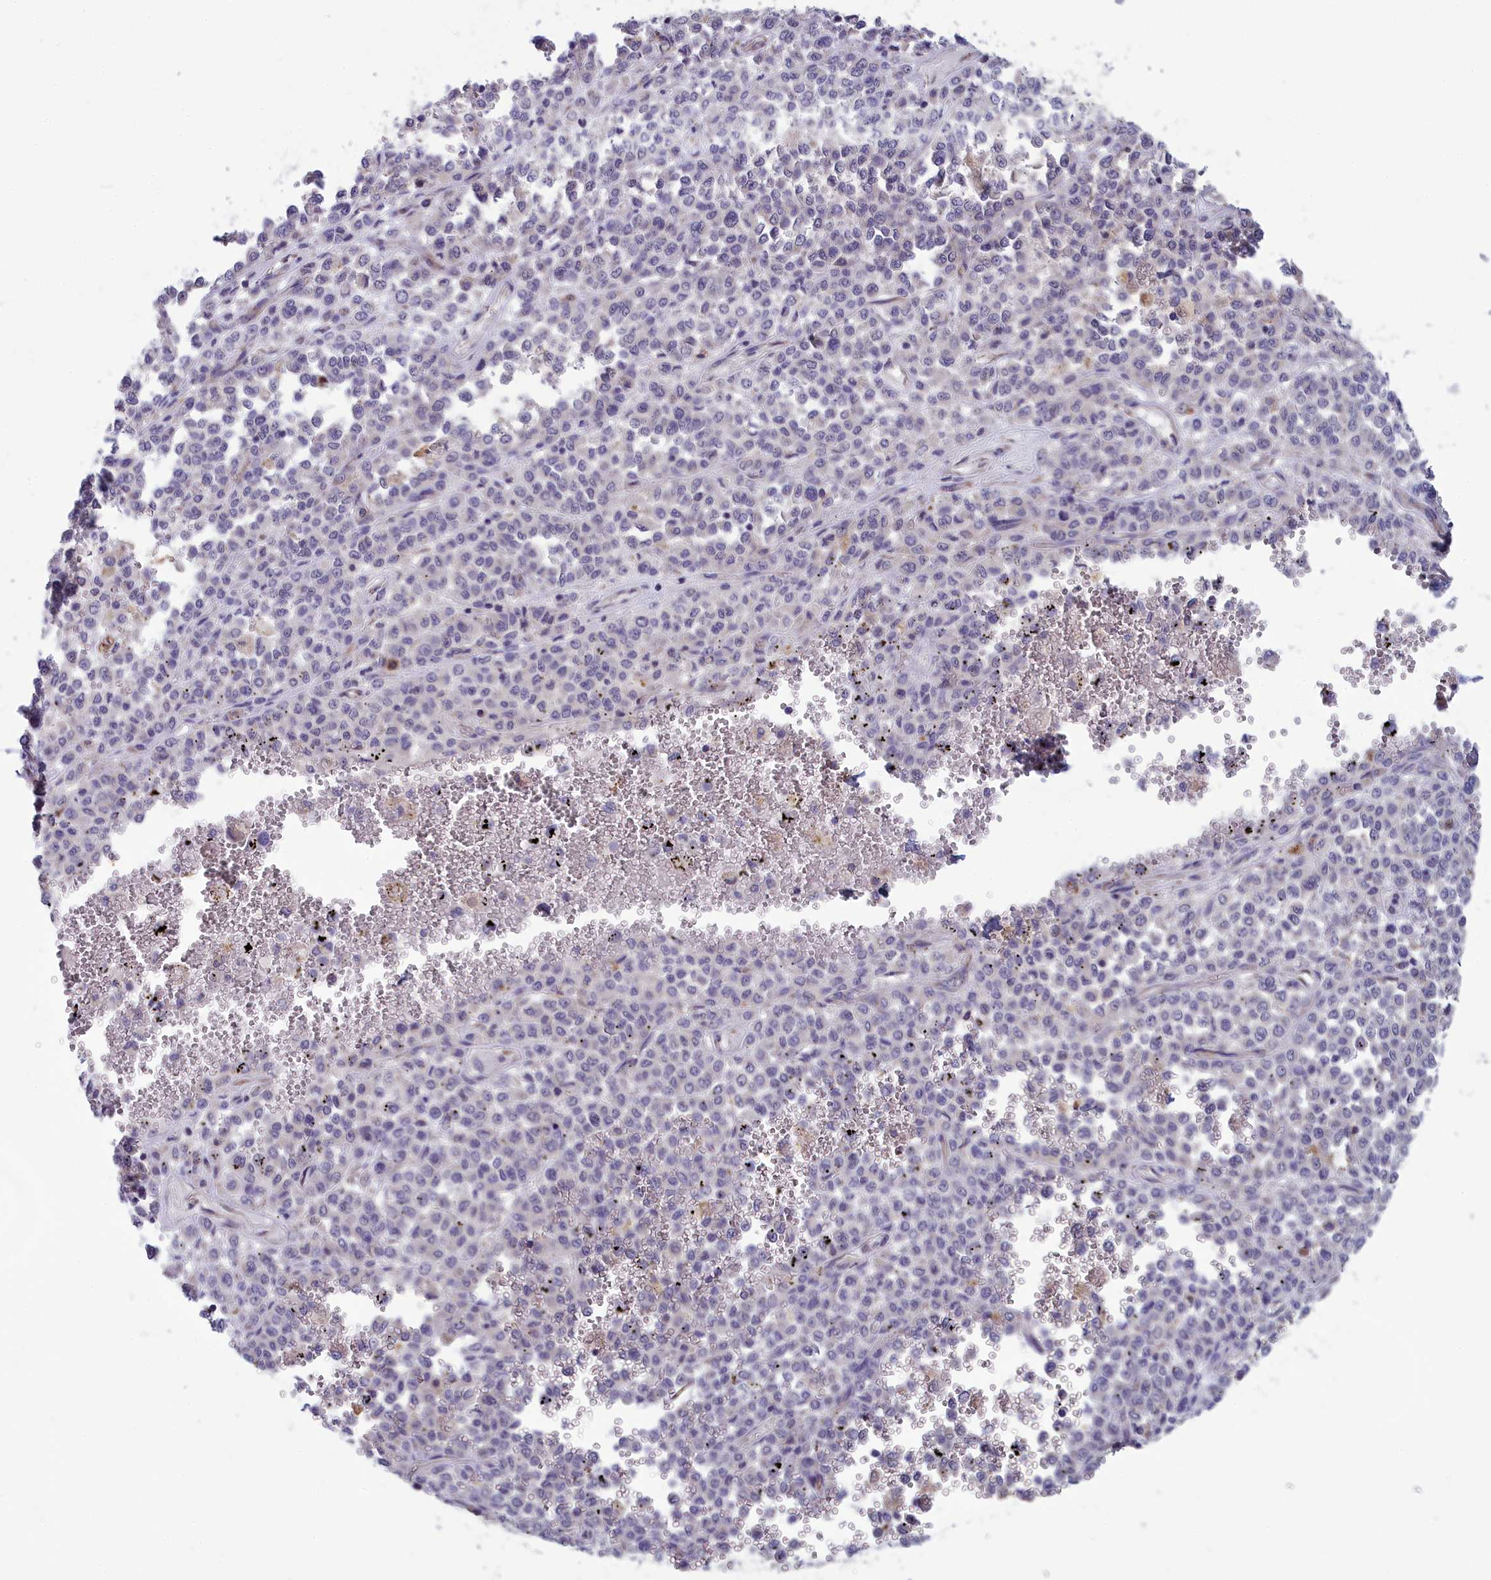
{"staining": {"intensity": "negative", "quantity": "none", "location": "none"}, "tissue": "melanoma", "cell_type": "Tumor cells", "image_type": "cancer", "snomed": [{"axis": "morphology", "description": "Malignant melanoma, Metastatic site"}, {"axis": "topography", "description": "Pancreas"}], "caption": "The histopathology image displays no staining of tumor cells in melanoma.", "gene": "MRI1", "patient": {"sex": "female", "age": 30}}